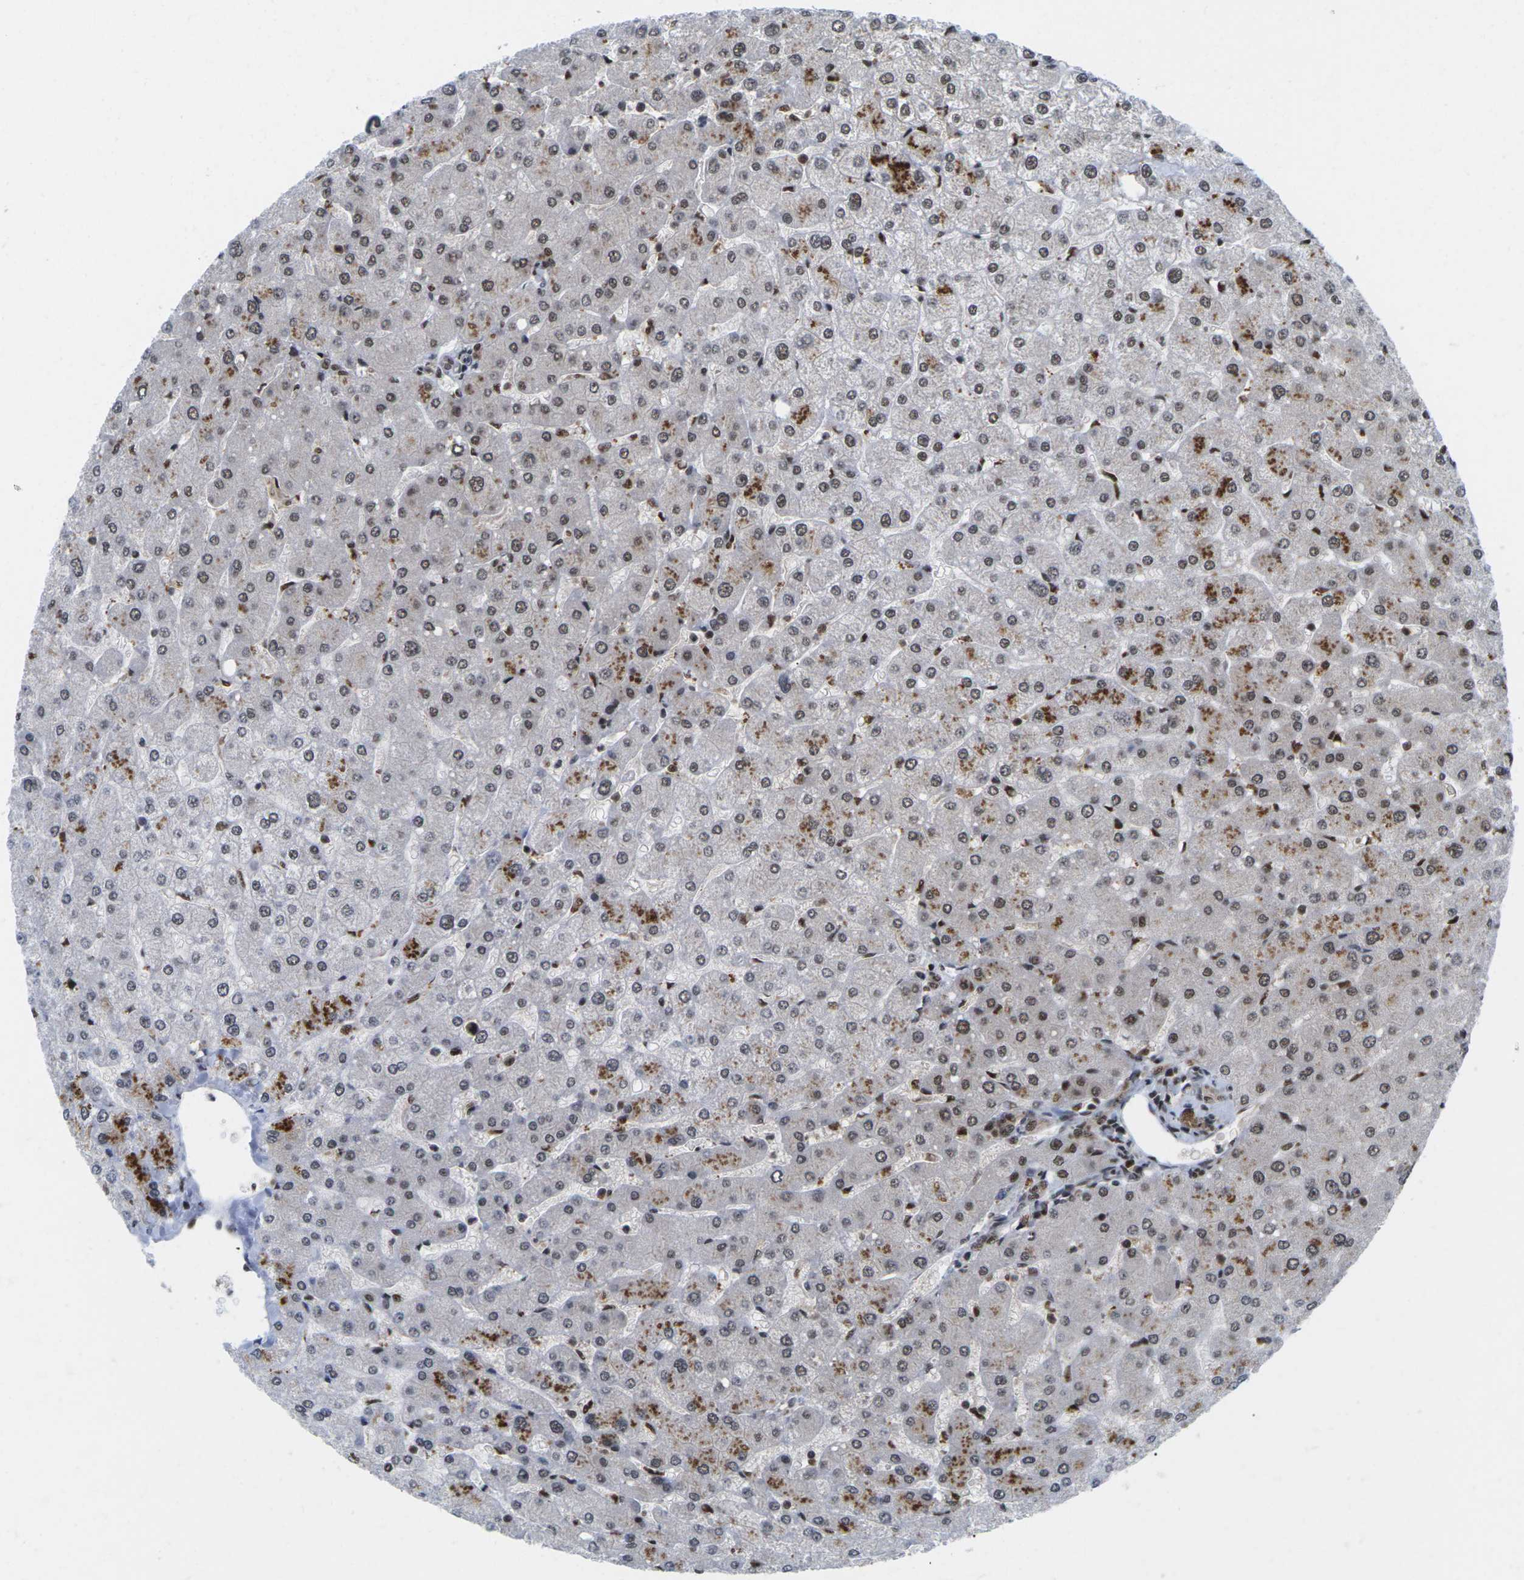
{"staining": {"intensity": "moderate", "quantity": ">75%", "location": "nuclear"}, "tissue": "liver", "cell_type": "Cholangiocytes", "image_type": "normal", "snomed": [{"axis": "morphology", "description": "Normal tissue, NOS"}, {"axis": "topography", "description": "Liver"}], "caption": "Liver stained with a brown dye displays moderate nuclear positive positivity in about >75% of cholangiocytes.", "gene": "MAGOH", "patient": {"sex": "male", "age": 55}}